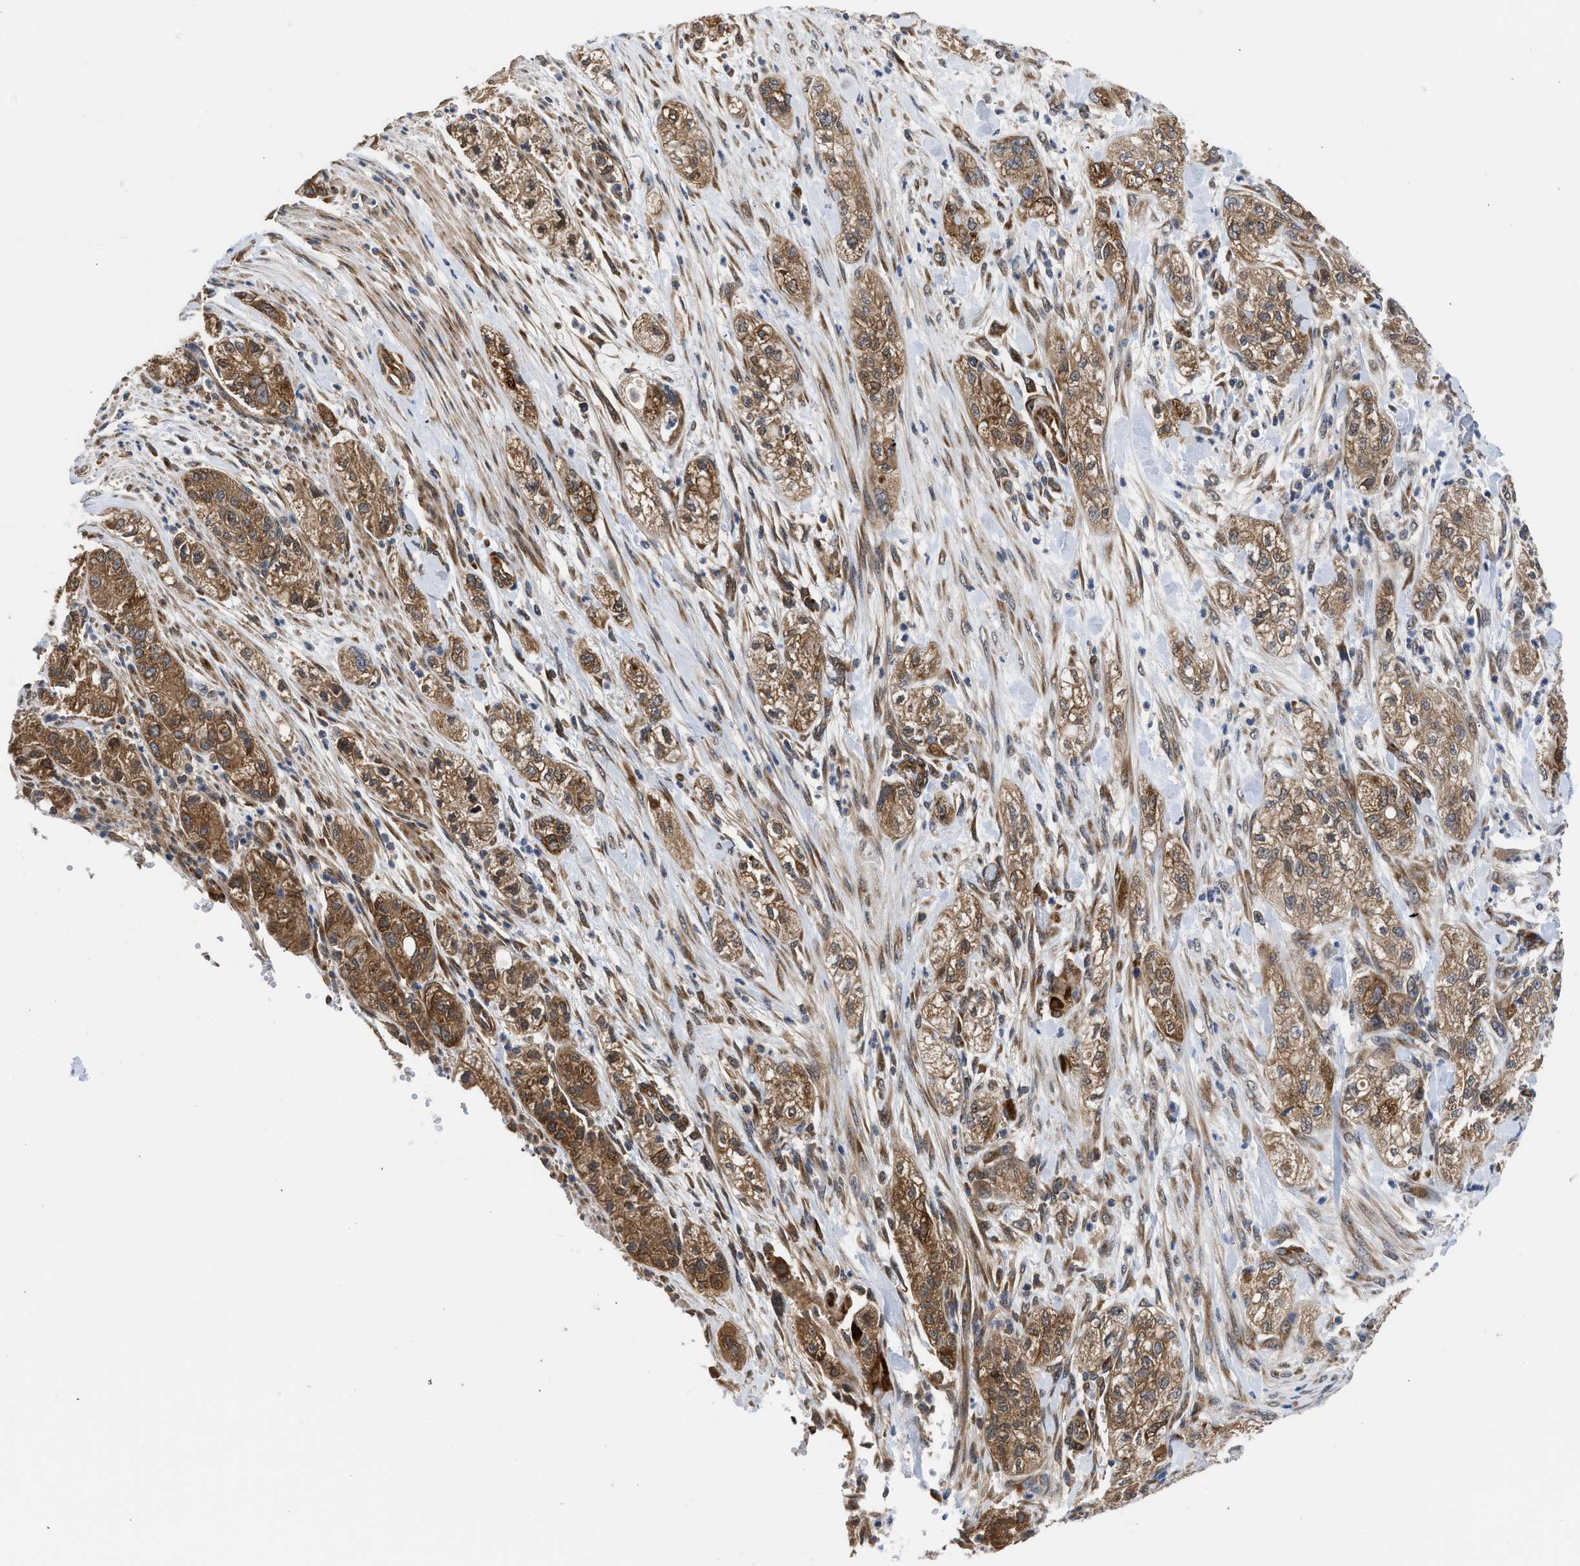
{"staining": {"intensity": "moderate", "quantity": ">75%", "location": "cytoplasmic/membranous"}, "tissue": "pancreatic cancer", "cell_type": "Tumor cells", "image_type": "cancer", "snomed": [{"axis": "morphology", "description": "Adenocarcinoma, NOS"}, {"axis": "topography", "description": "Pancreas"}], "caption": "Immunohistochemistry (IHC) (DAB) staining of human pancreatic adenocarcinoma exhibits moderate cytoplasmic/membranous protein positivity in about >75% of tumor cells.", "gene": "POLG2", "patient": {"sex": "female", "age": 78}}